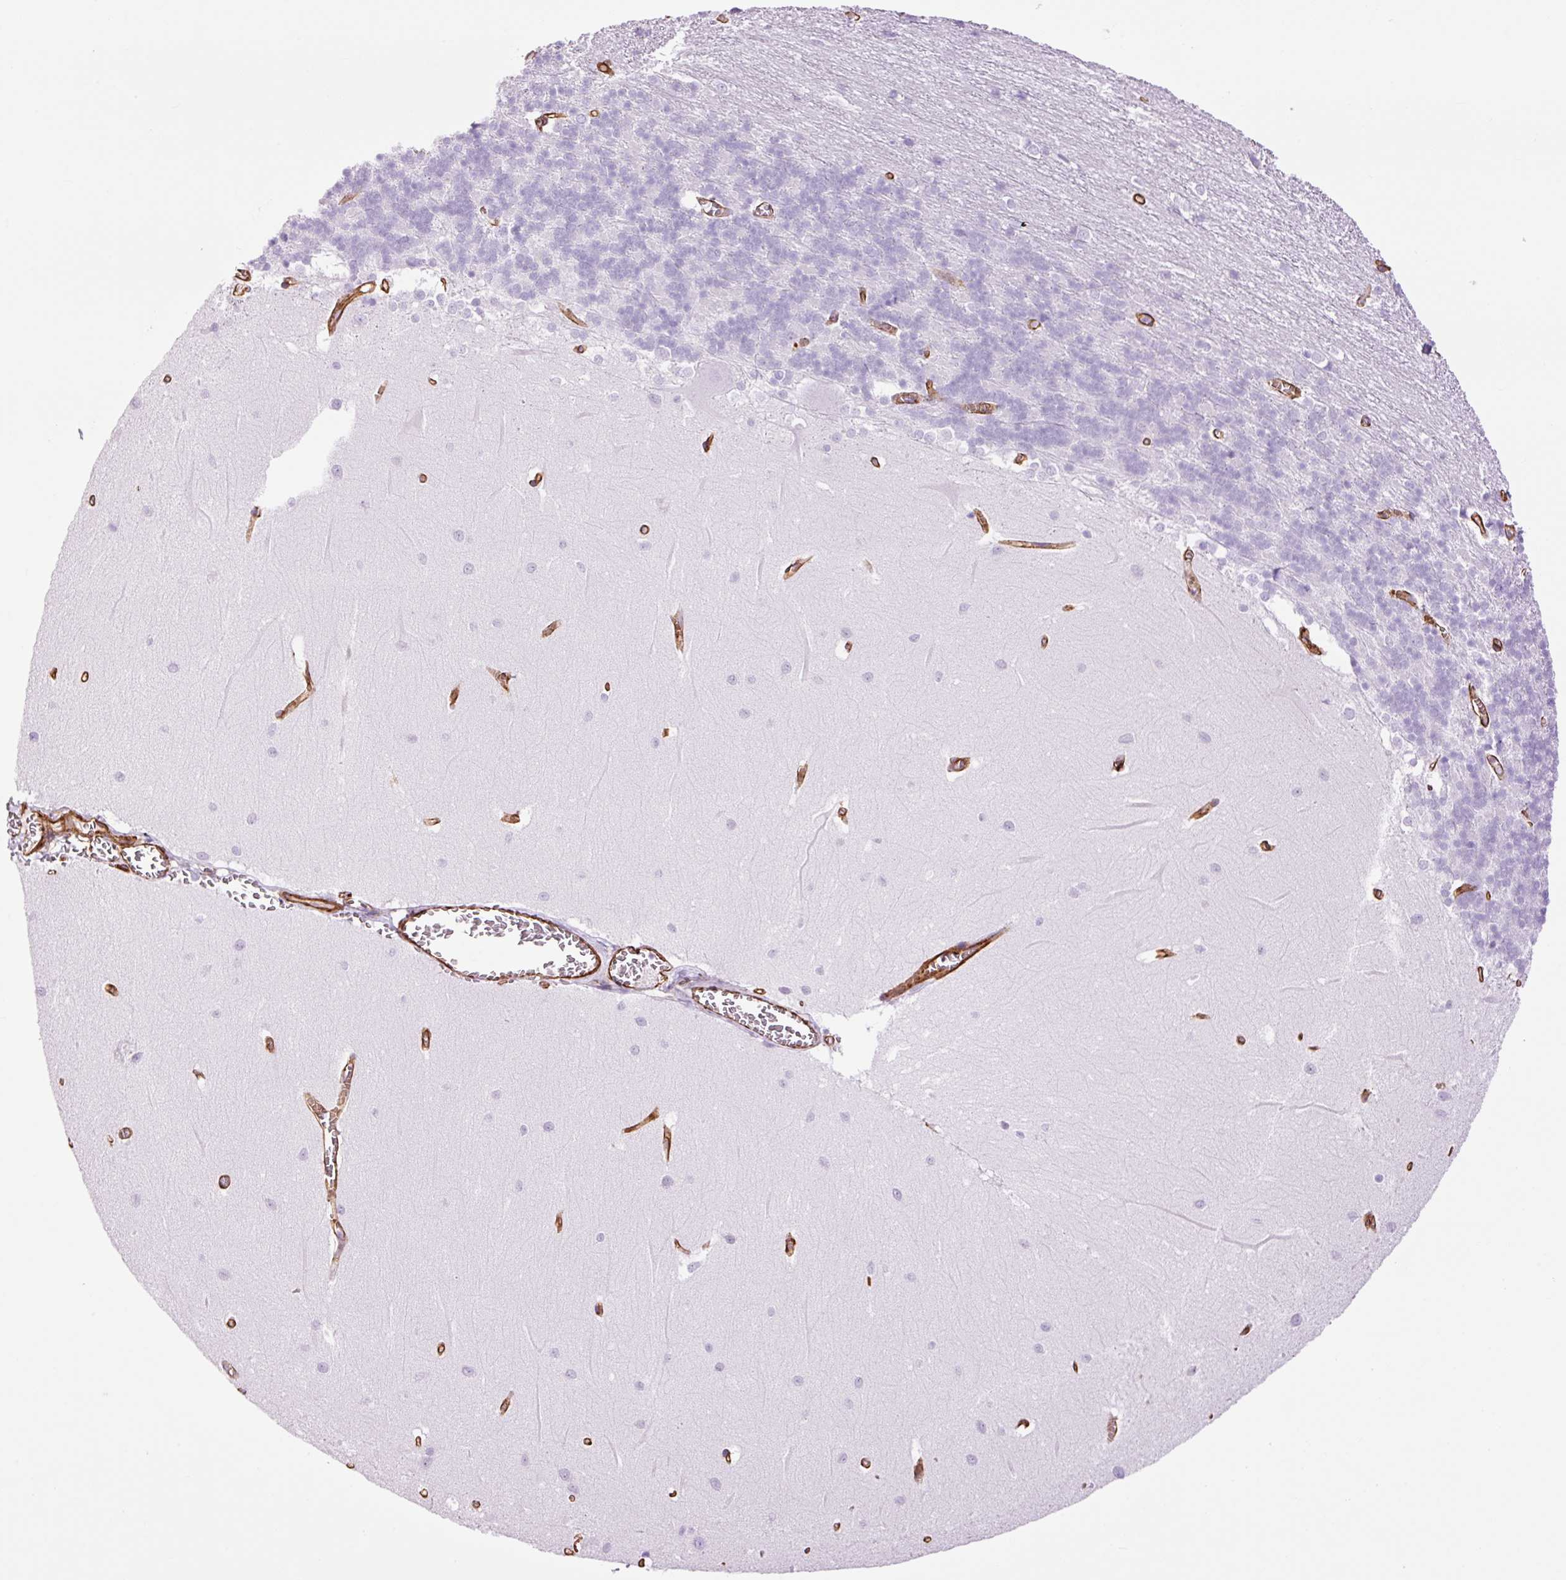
{"staining": {"intensity": "negative", "quantity": "none", "location": "none"}, "tissue": "cerebellum", "cell_type": "Cells in granular layer", "image_type": "normal", "snomed": [{"axis": "morphology", "description": "Normal tissue, NOS"}, {"axis": "topography", "description": "Cerebellum"}], "caption": "IHC histopathology image of benign cerebellum: cerebellum stained with DAB (3,3'-diaminobenzidine) exhibits no significant protein positivity in cells in granular layer. (DAB (3,3'-diaminobenzidine) immunohistochemistry (IHC), high magnification).", "gene": "CAV1", "patient": {"sex": "male", "age": 37}}